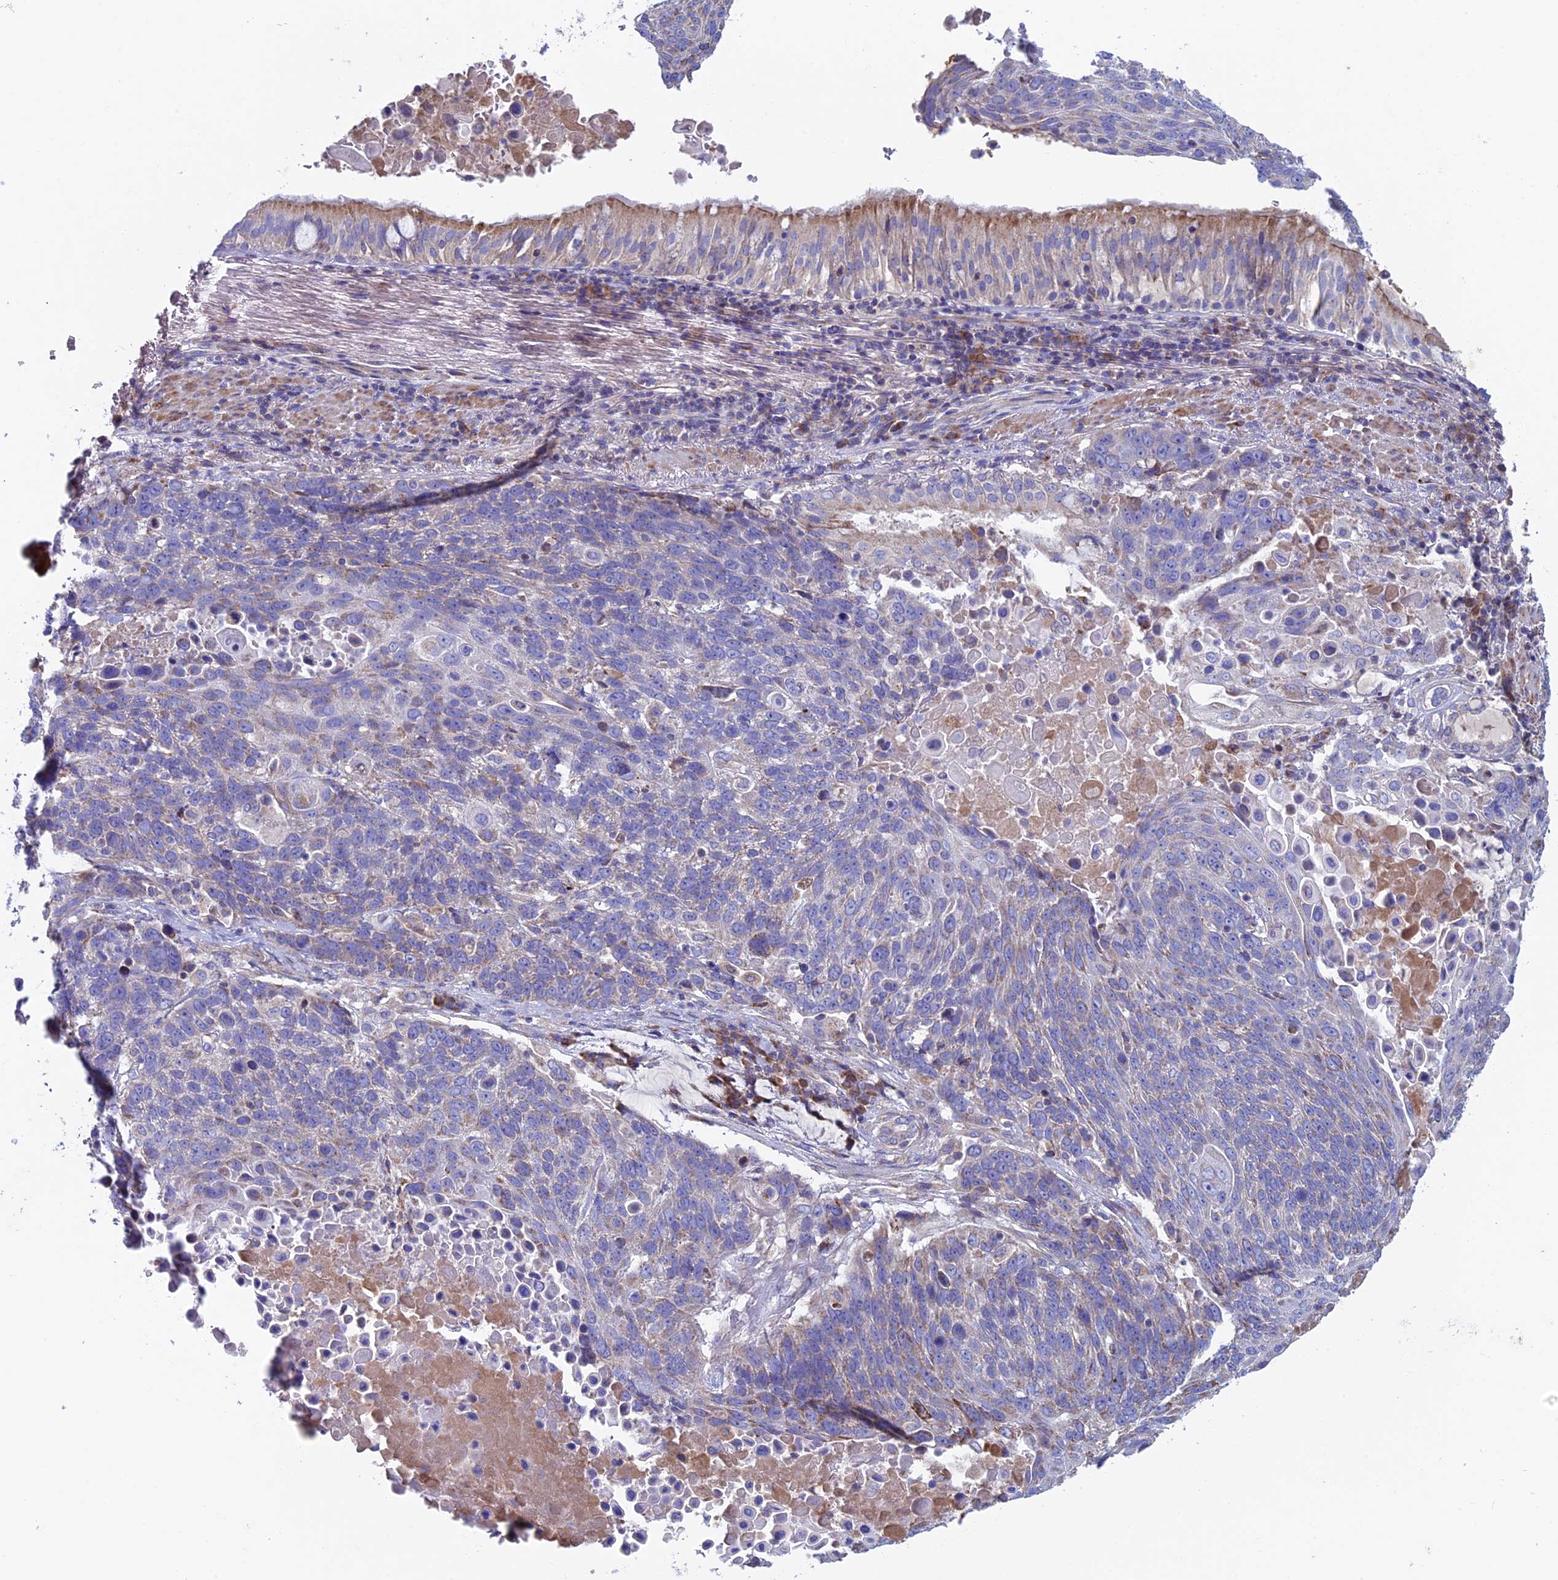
{"staining": {"intensity": "negative", "quantity": "none", "location": "none"}, "tissue": "lung cancer", "cell_type": "Tumor cells", "image_type": "cancer", "snomed": [{"axis": "morphology", "description": "Squamous cell carcinoma, NOS"}, {"axis": "topography", "description": "Lung"}], "caption": "The micrograph reveals no significant expression in tumor cells of lung squamous cell carcinoma.", "gene": "SLC15A5", "patient": {"sex": "male", "age": 66}}